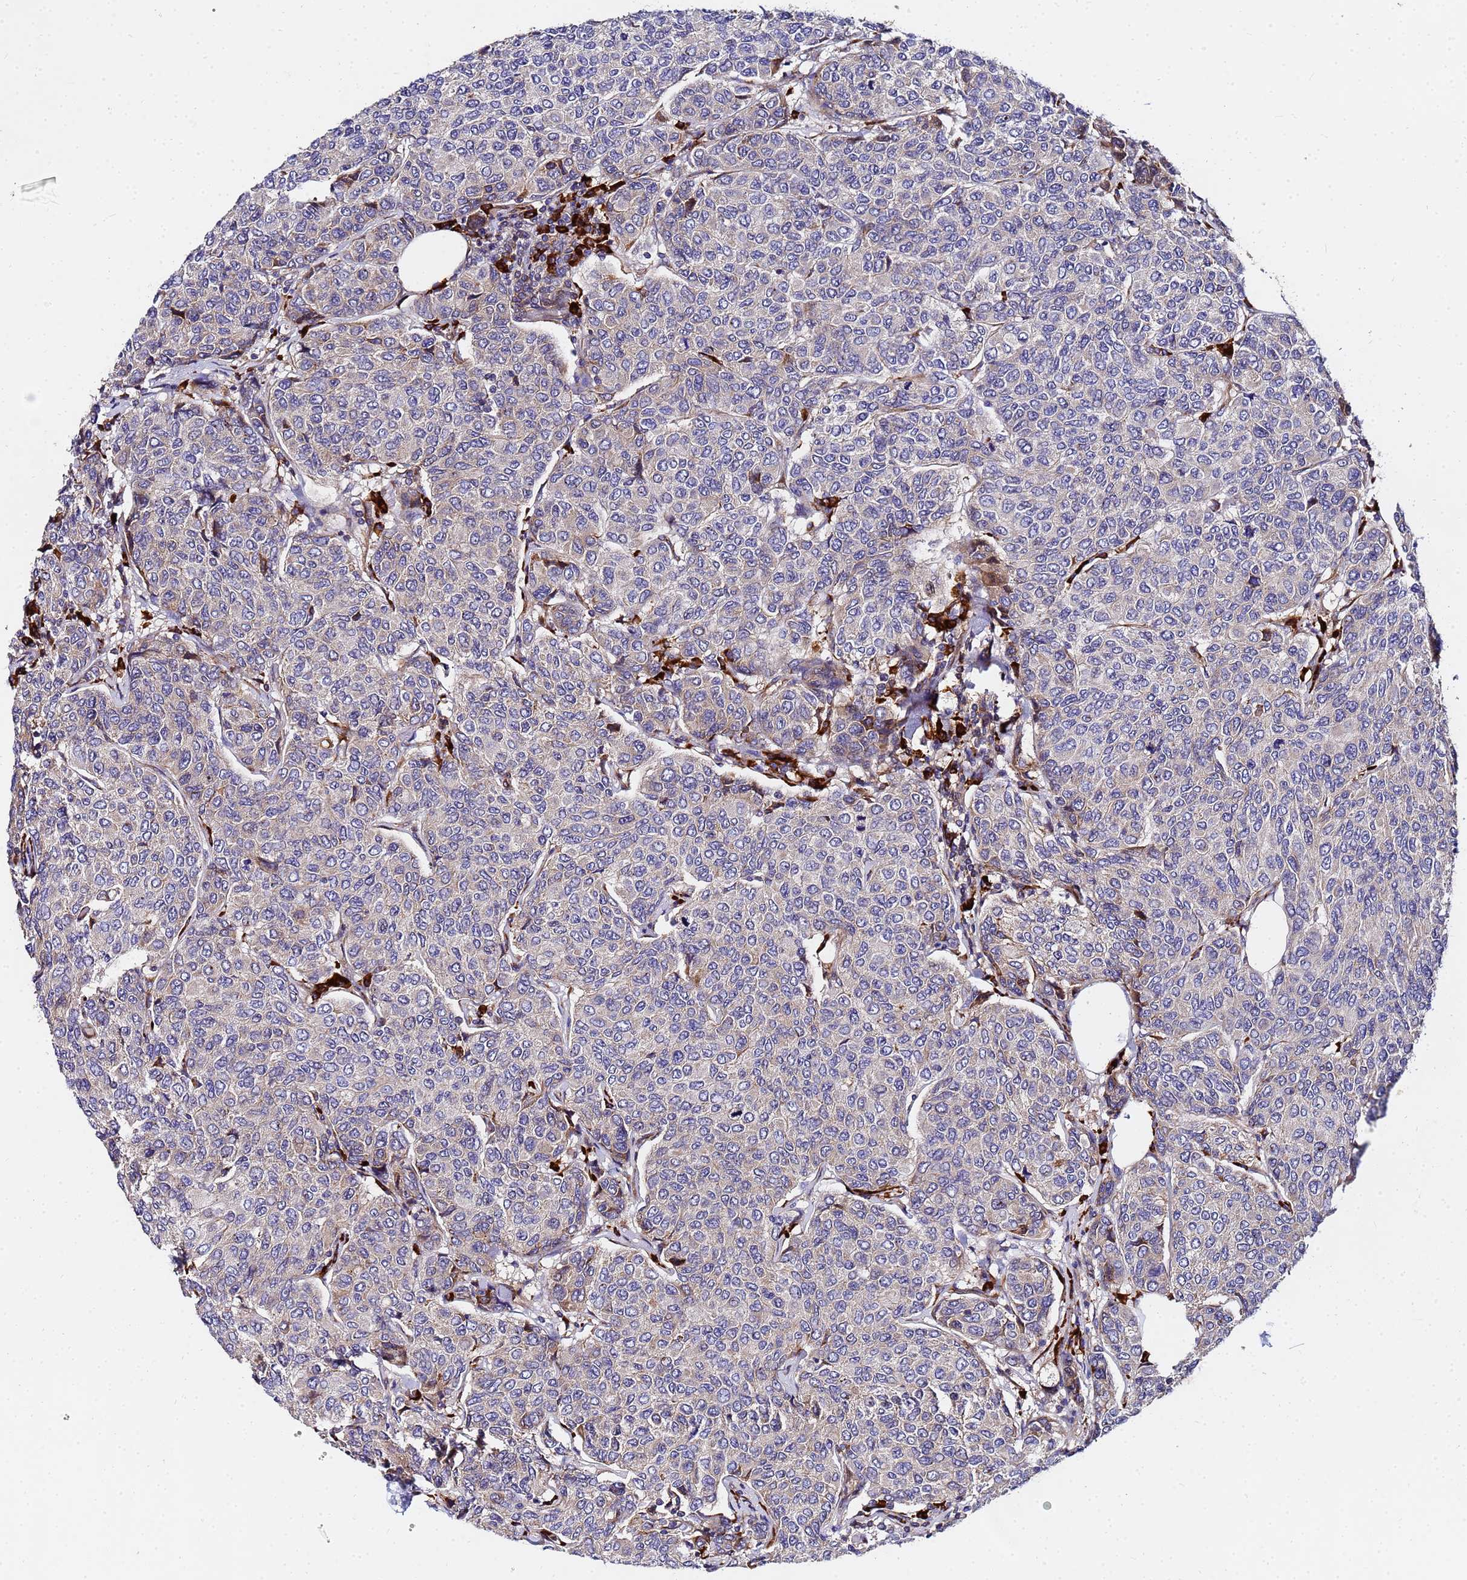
{"staining": {"intensity": "negative", "quantity": "none", "location": "none"}, "tissue": "breast cancer", "cell_type": "Tumor cells", "image_type": "cancer", "snomed": [{"axis": "morphology", "description": "Duct carcinoma"}, {"axis": "topography", "description": "Breast"}], "caption": "Immunohistochemistry (IHC) histopathology image of human breast infiltrating ductal carcinoma stained for a protein (brown), which demonstrates no positivity in tumor cells. (DAB immunohistochemistry (IHC) visualized using brightfield microscopy, high magnification).", "gene": "POM121", "patient": {"sex": "female", "age": 55}}